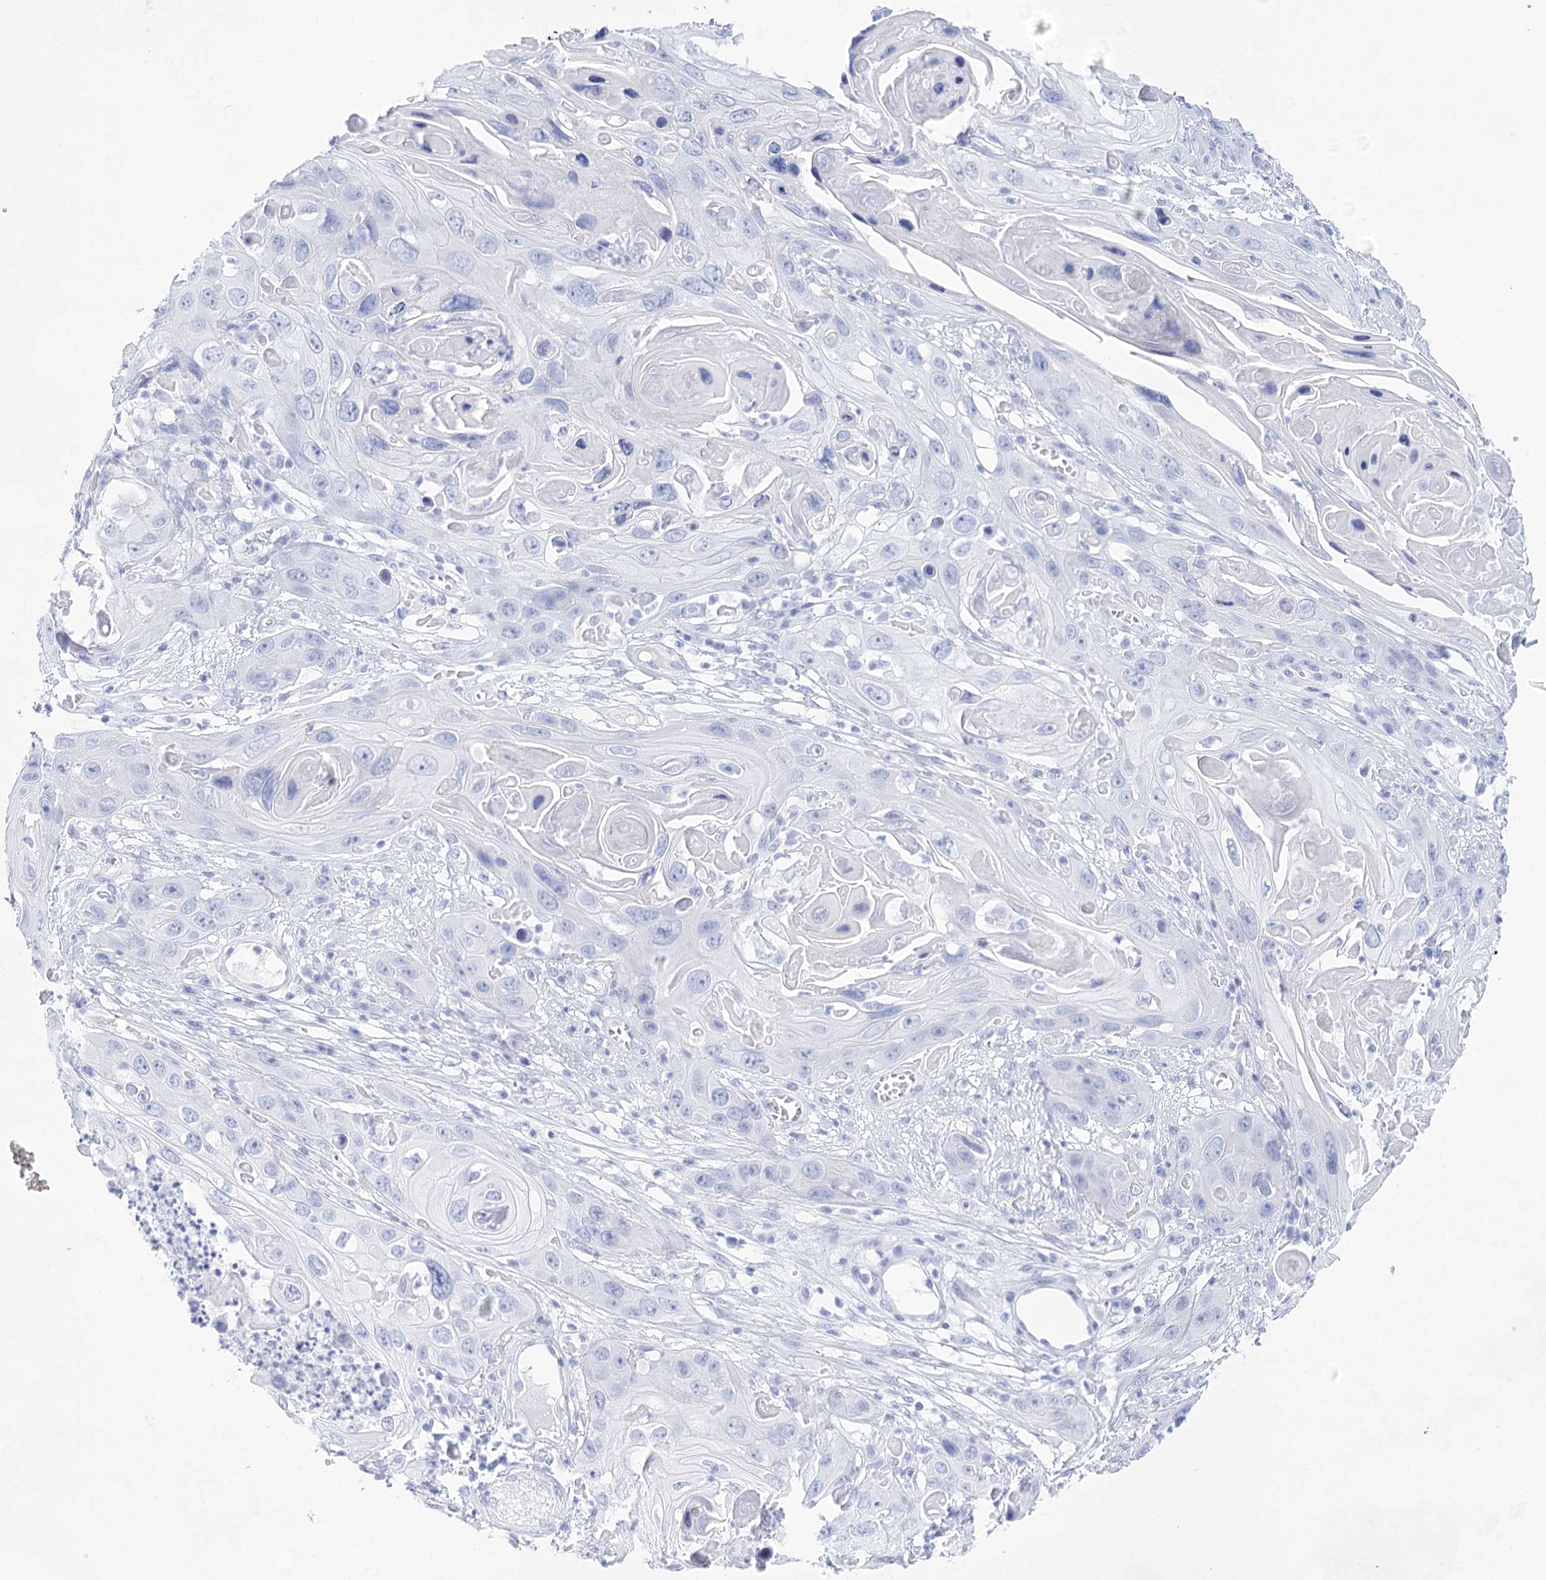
{"staining": {"intensity": "negative", "quantity": "none", "location": "none"}, "tissue": "skin cancer", "cell_type": "Tumor cells", "image_type": "cancer", "snomed": [{"axis": "morphology", "description": "Squamous cell carcinoma, NOS"}, {"axis": "topography", "description": "Skin"}], "caption": "Immunohistochemical staining of squamous cell carcinoma (skin) exhibits no significant staining in tumor cells.", "gene": "LALBA", "patient": {"sex": "male", "age": 55}}